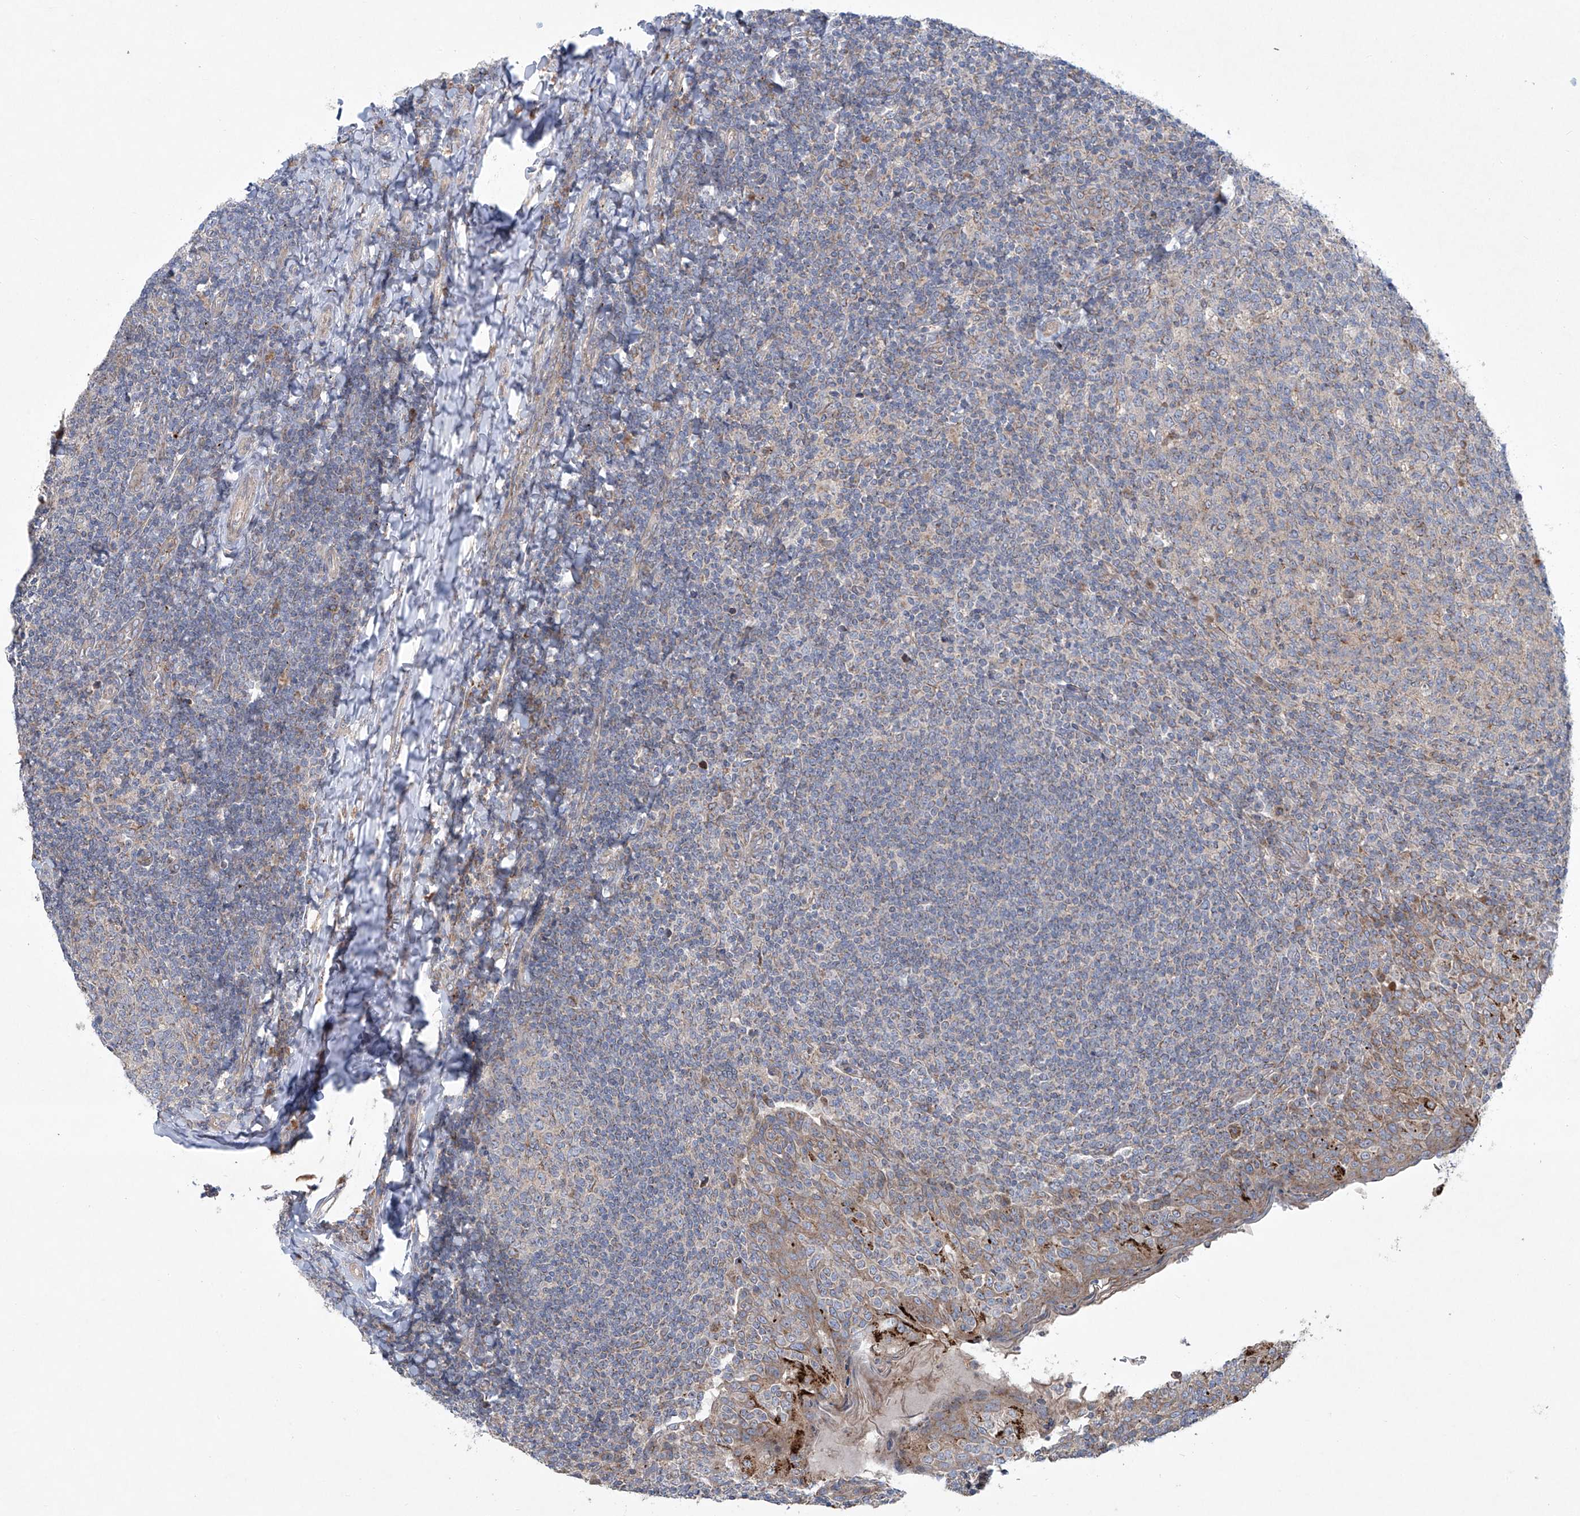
{"staining": {"intensity": "negative", "quantity": "none", "location": "none"}, "tissue": "tonsil", "cell_type": "Germinal center cells", "image_type": "normal", "snomed": [{"axis": "morphology", "description": "Normal tissue, NOS"}, {"axis": "topography", "description": "Tonsil"}], "caption": "Immunohistochemistry (IHC) image of unremarkable tonsil: tonsil stained with DAB (3,3'-diaminobenzidine) exhibits no significant protein staining in germinal center cells.", "gene": "KLC4", "patient": {"sex": "female", "age": 19}}